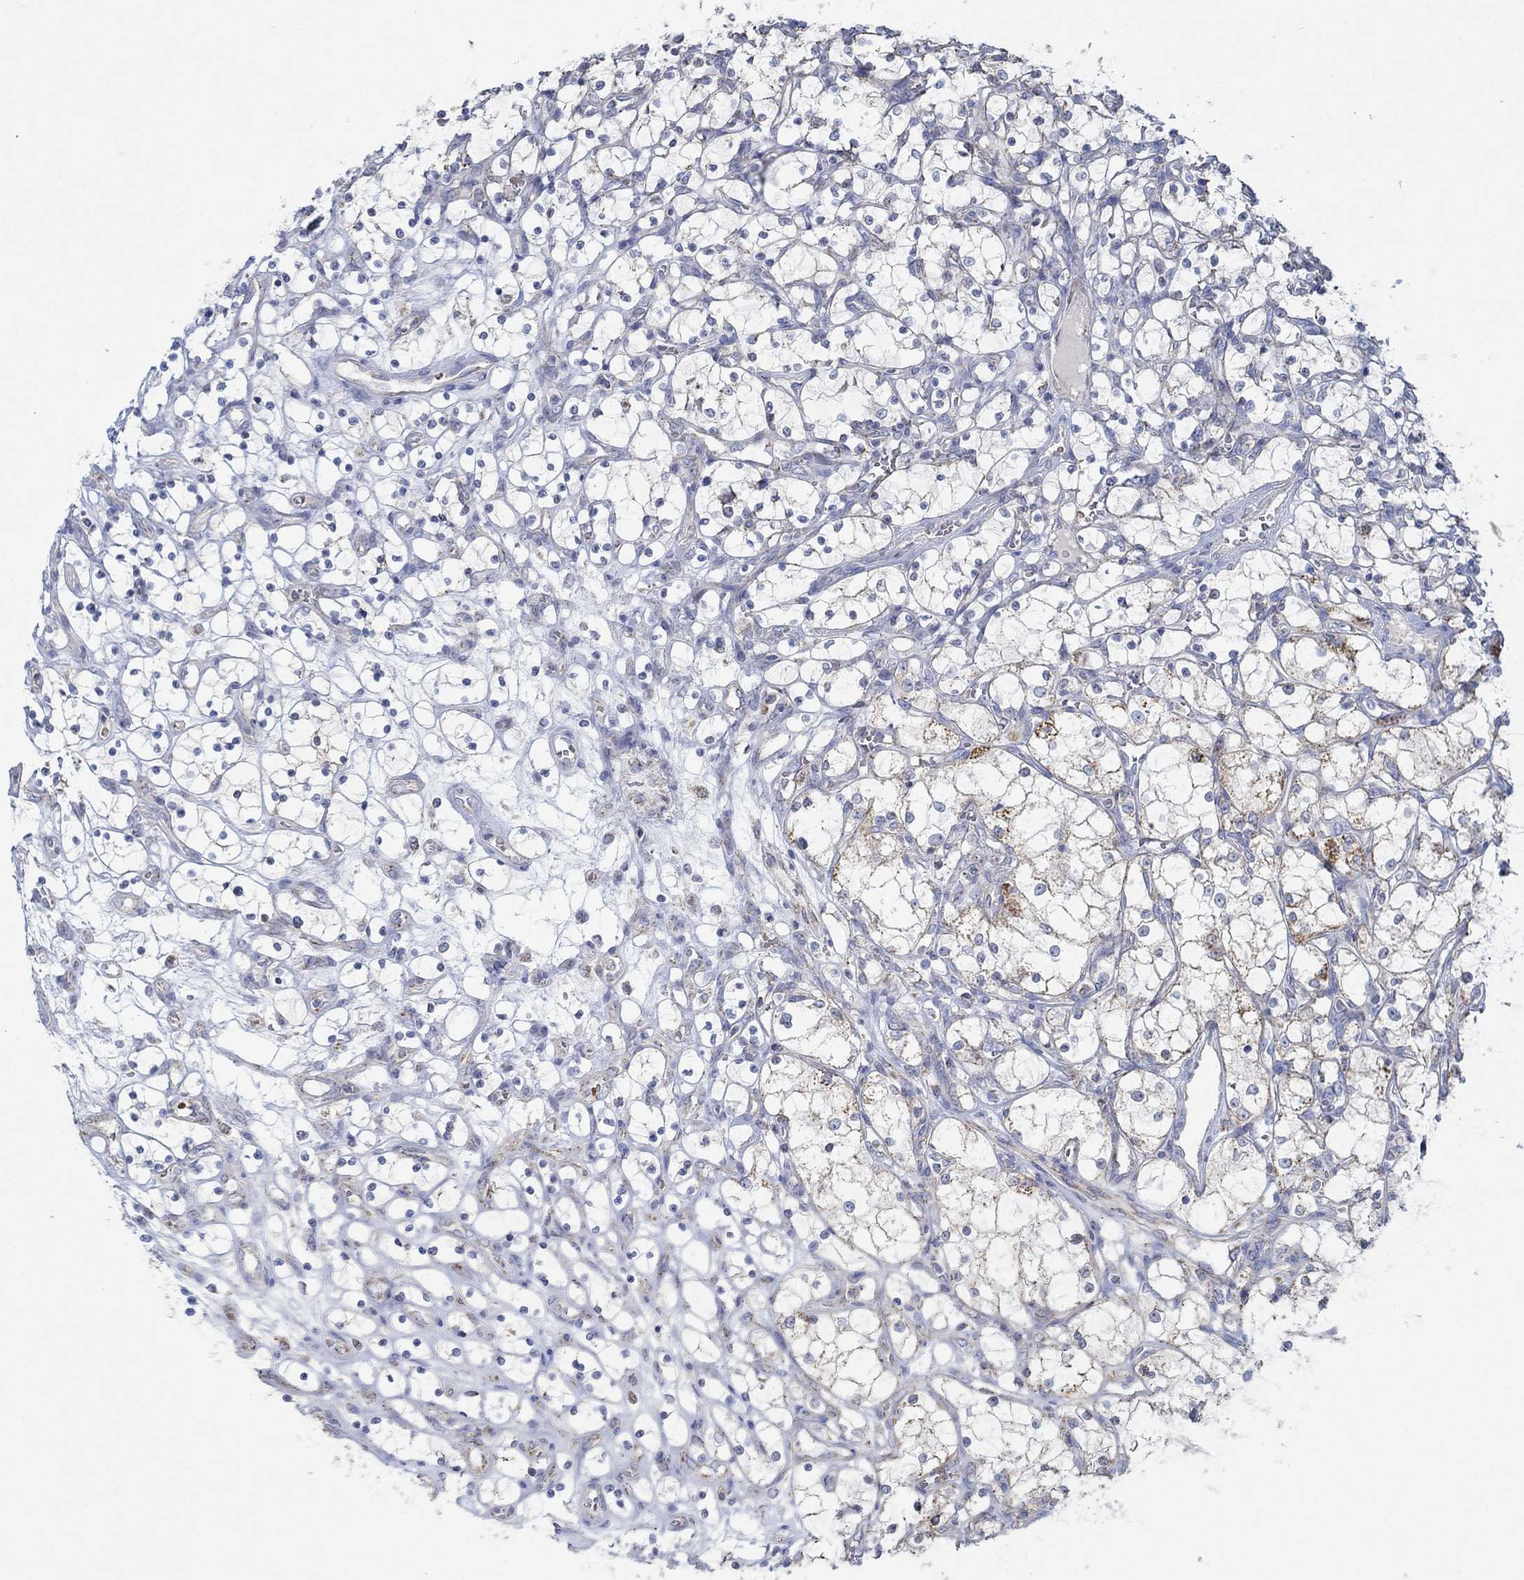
{"staining": {"intensity": "moderate", "quantity": "<25%", "location": "cytoplasmic/membranous"}, "tissue": "renal cancer", "cell_type": "Tumor cells", "image_type": "cancer", "snomed": [{"axis": "morphology", "description": "Adenocarcinoma, NOS"}, {"axis": "topography", "description": "Kidney"}], "caption": "Immunohistochemistry (IHC) histopathology image of neoplastic tissue: human renal cancer (adenocarcinoma) stained using immunohistochemistry (IHC) exhibits low levels of moderate protein expression localized specifically in the cytoplasmic/membranous of tumor cells, appearing as a cytoplasmic/membranous brown color.", "gene": "GLOD5", "patient": {"sex": "female", "age": 69}}